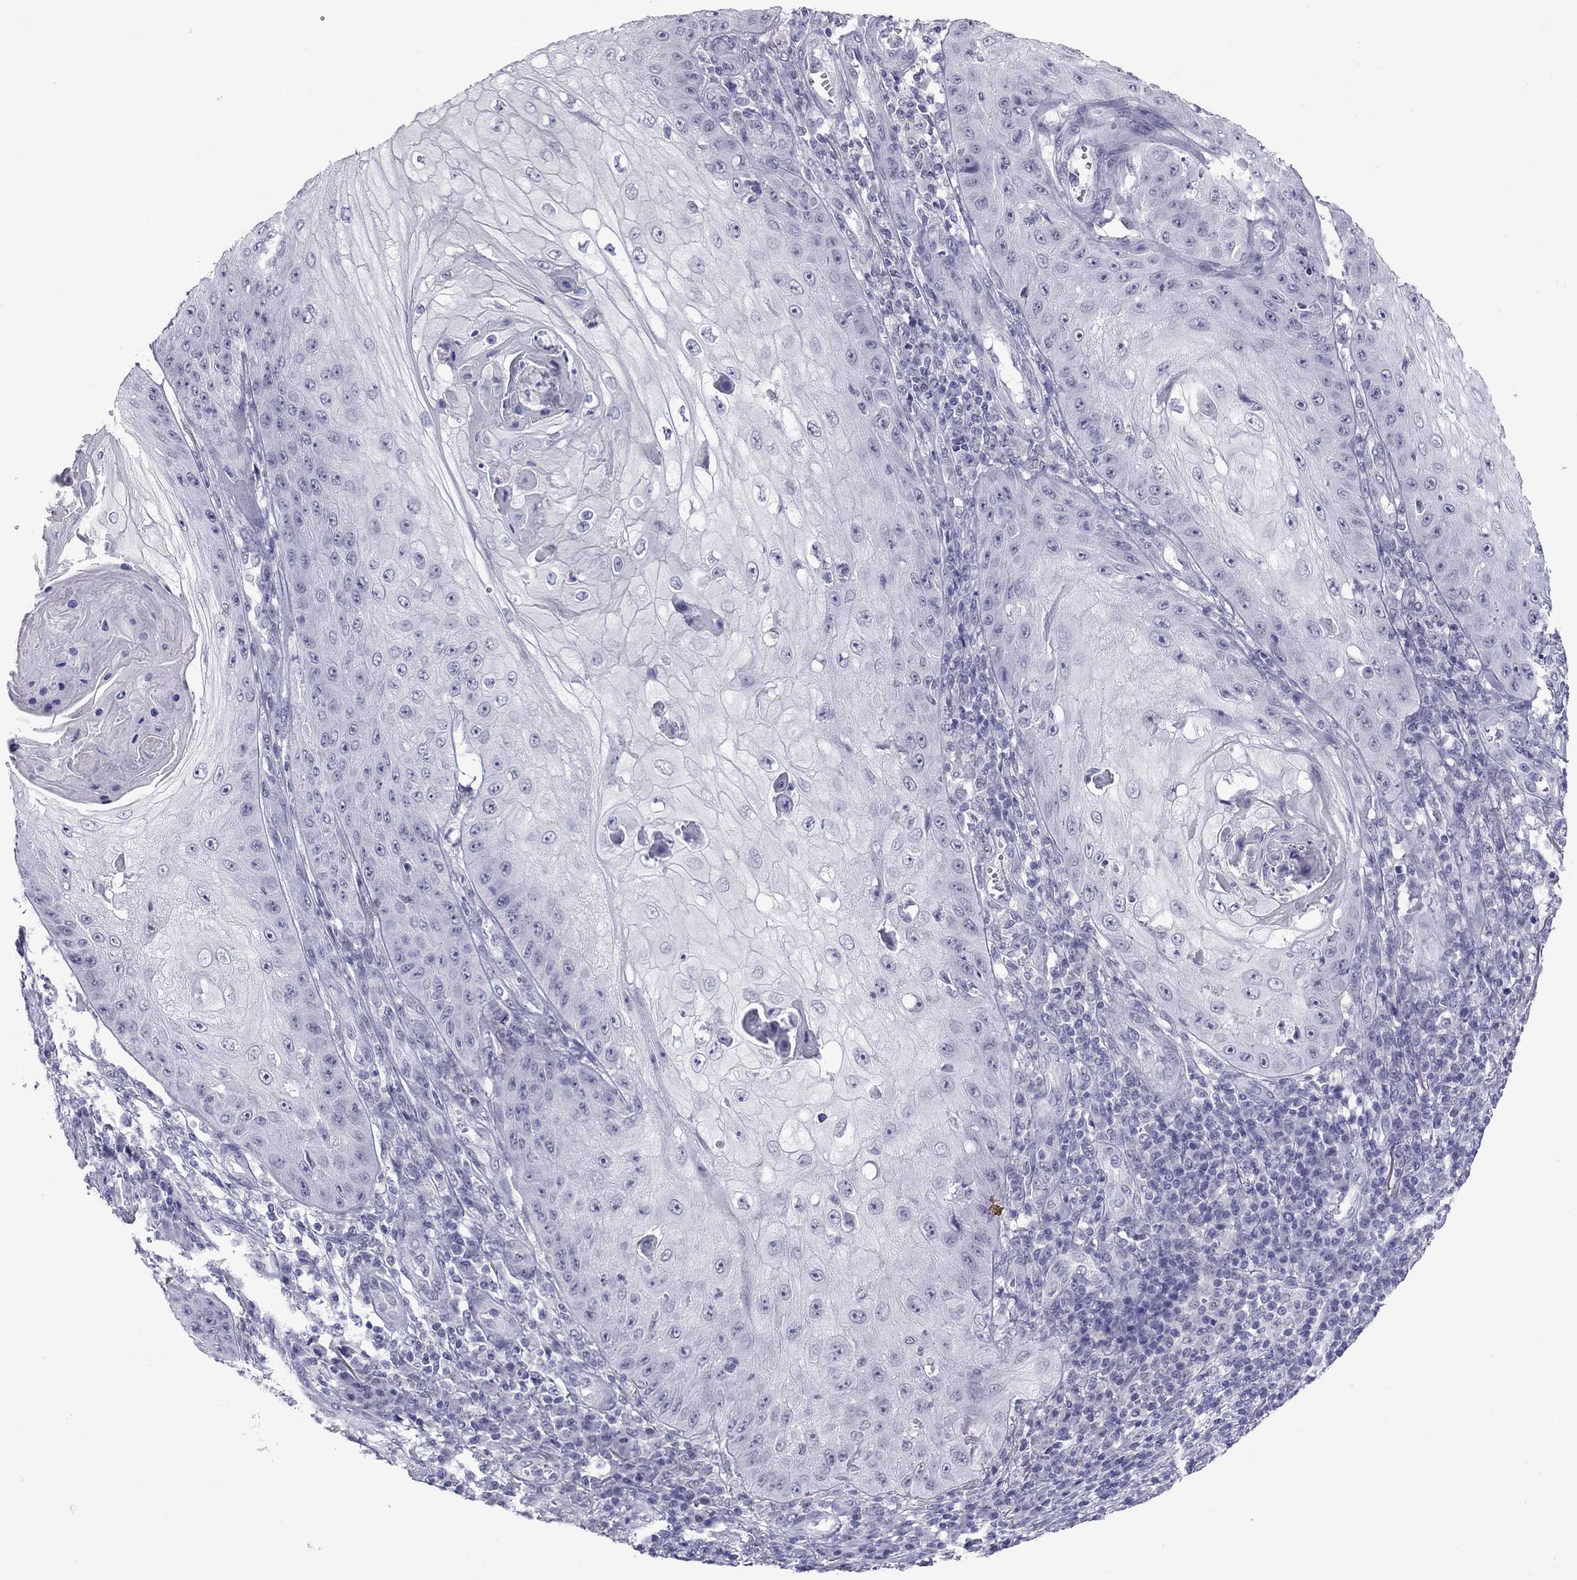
{"staining": {"intensity": "negative", "quantity": "none", "location": "none"}, "tissue": "skin cancer", "cell_type": "Tumor cells", "image_type": "cancer", "snomed": [{"axis": "morphology", "description": "Squamous cell carcinoma, NOS"}, {"axis": "topography", "description": "Skin"}], "caption": "IHC photomicrograph of squamous cell carcinoma (skin) stained for a protein (brown), which reveals no positivity in tumor cells.", "gene": "CHRNB3", "patient": {"sex": "male", "age": 70}}